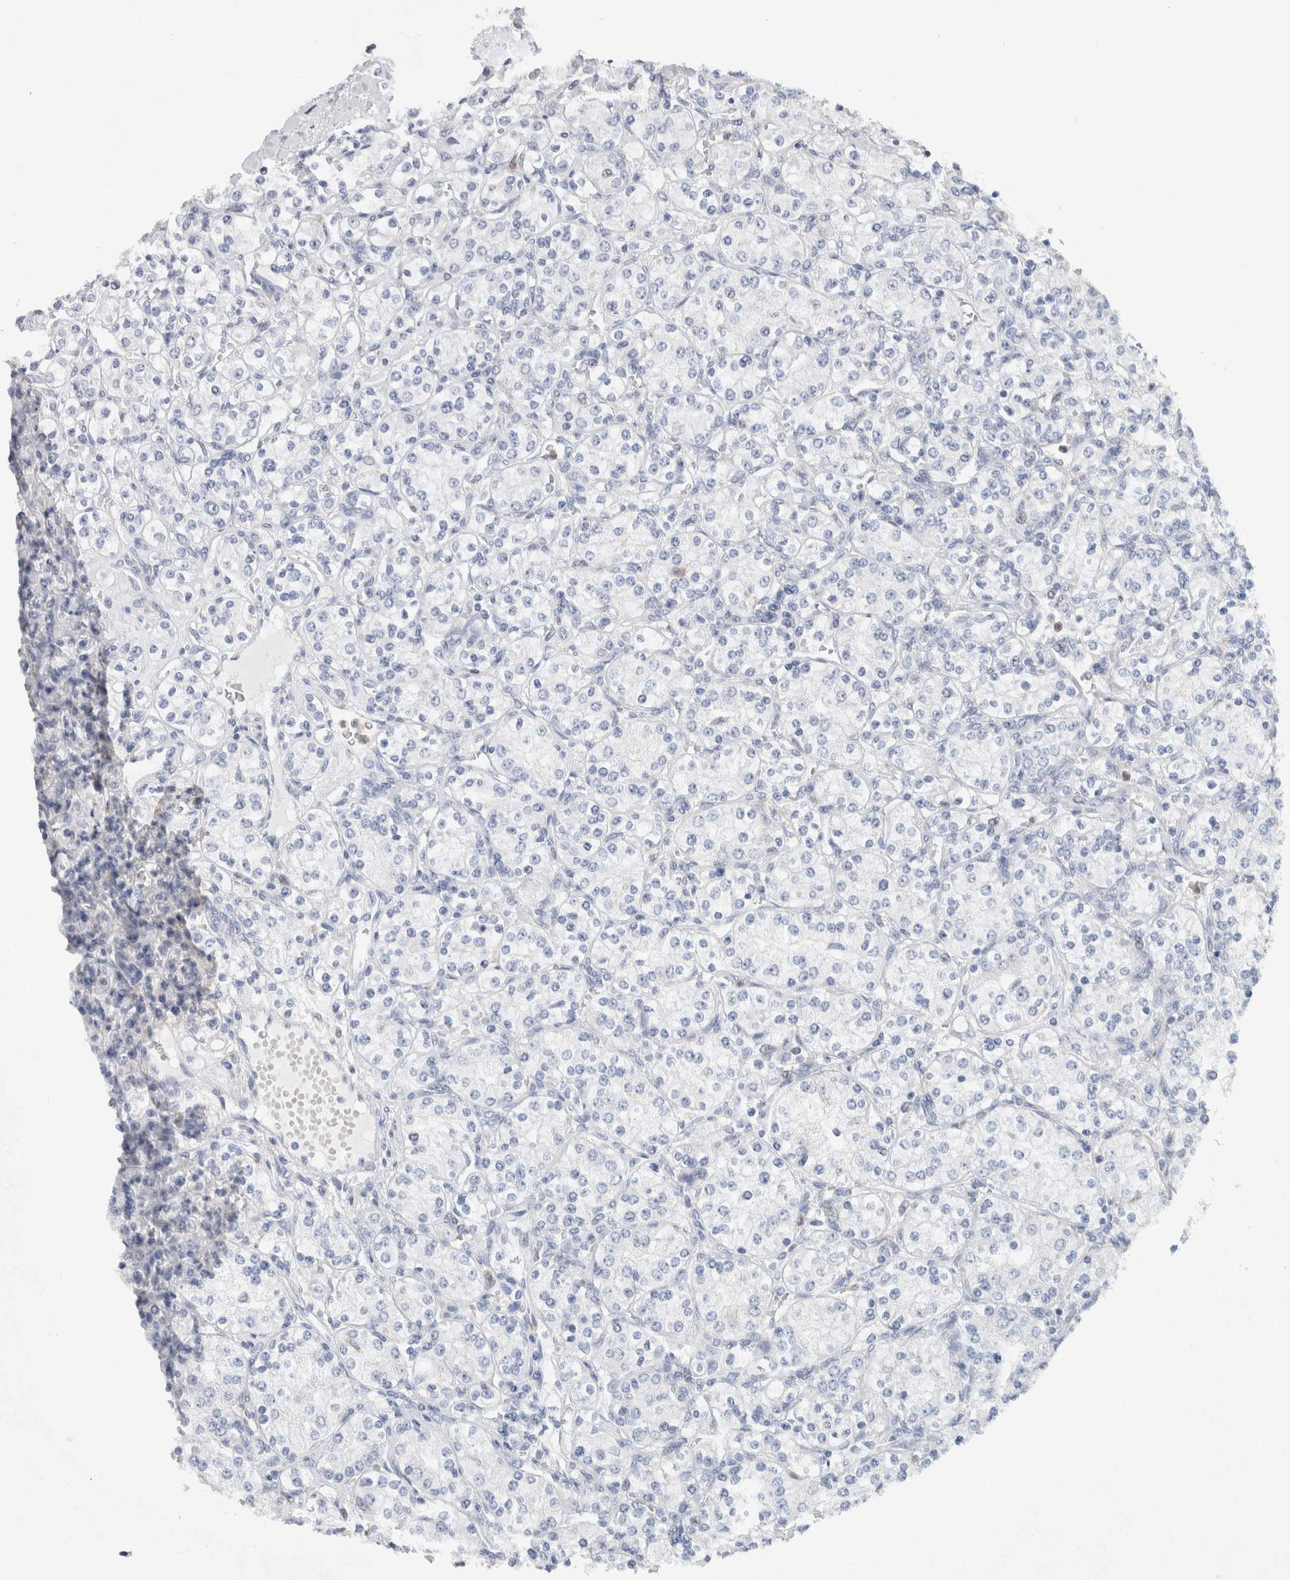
{"staining": {"intensity": "negative", "quantity": "none", "location": "none"}, "tissue": "renal cancer", "cell_type": "Tumor cells", "image_type": "cancer", "snomed": [{"axis": "morphology", "description": "Adenocarcinoma, NOS"}, {"axis": "topography", "description": "Kidney"}], "caption": "Photomicrograph shows no significant protein positivity in tumor cells of renal cancer (adenocarcinoma).", "gene": "NCF2", "patient": {"sex": "male", "age": 77}}